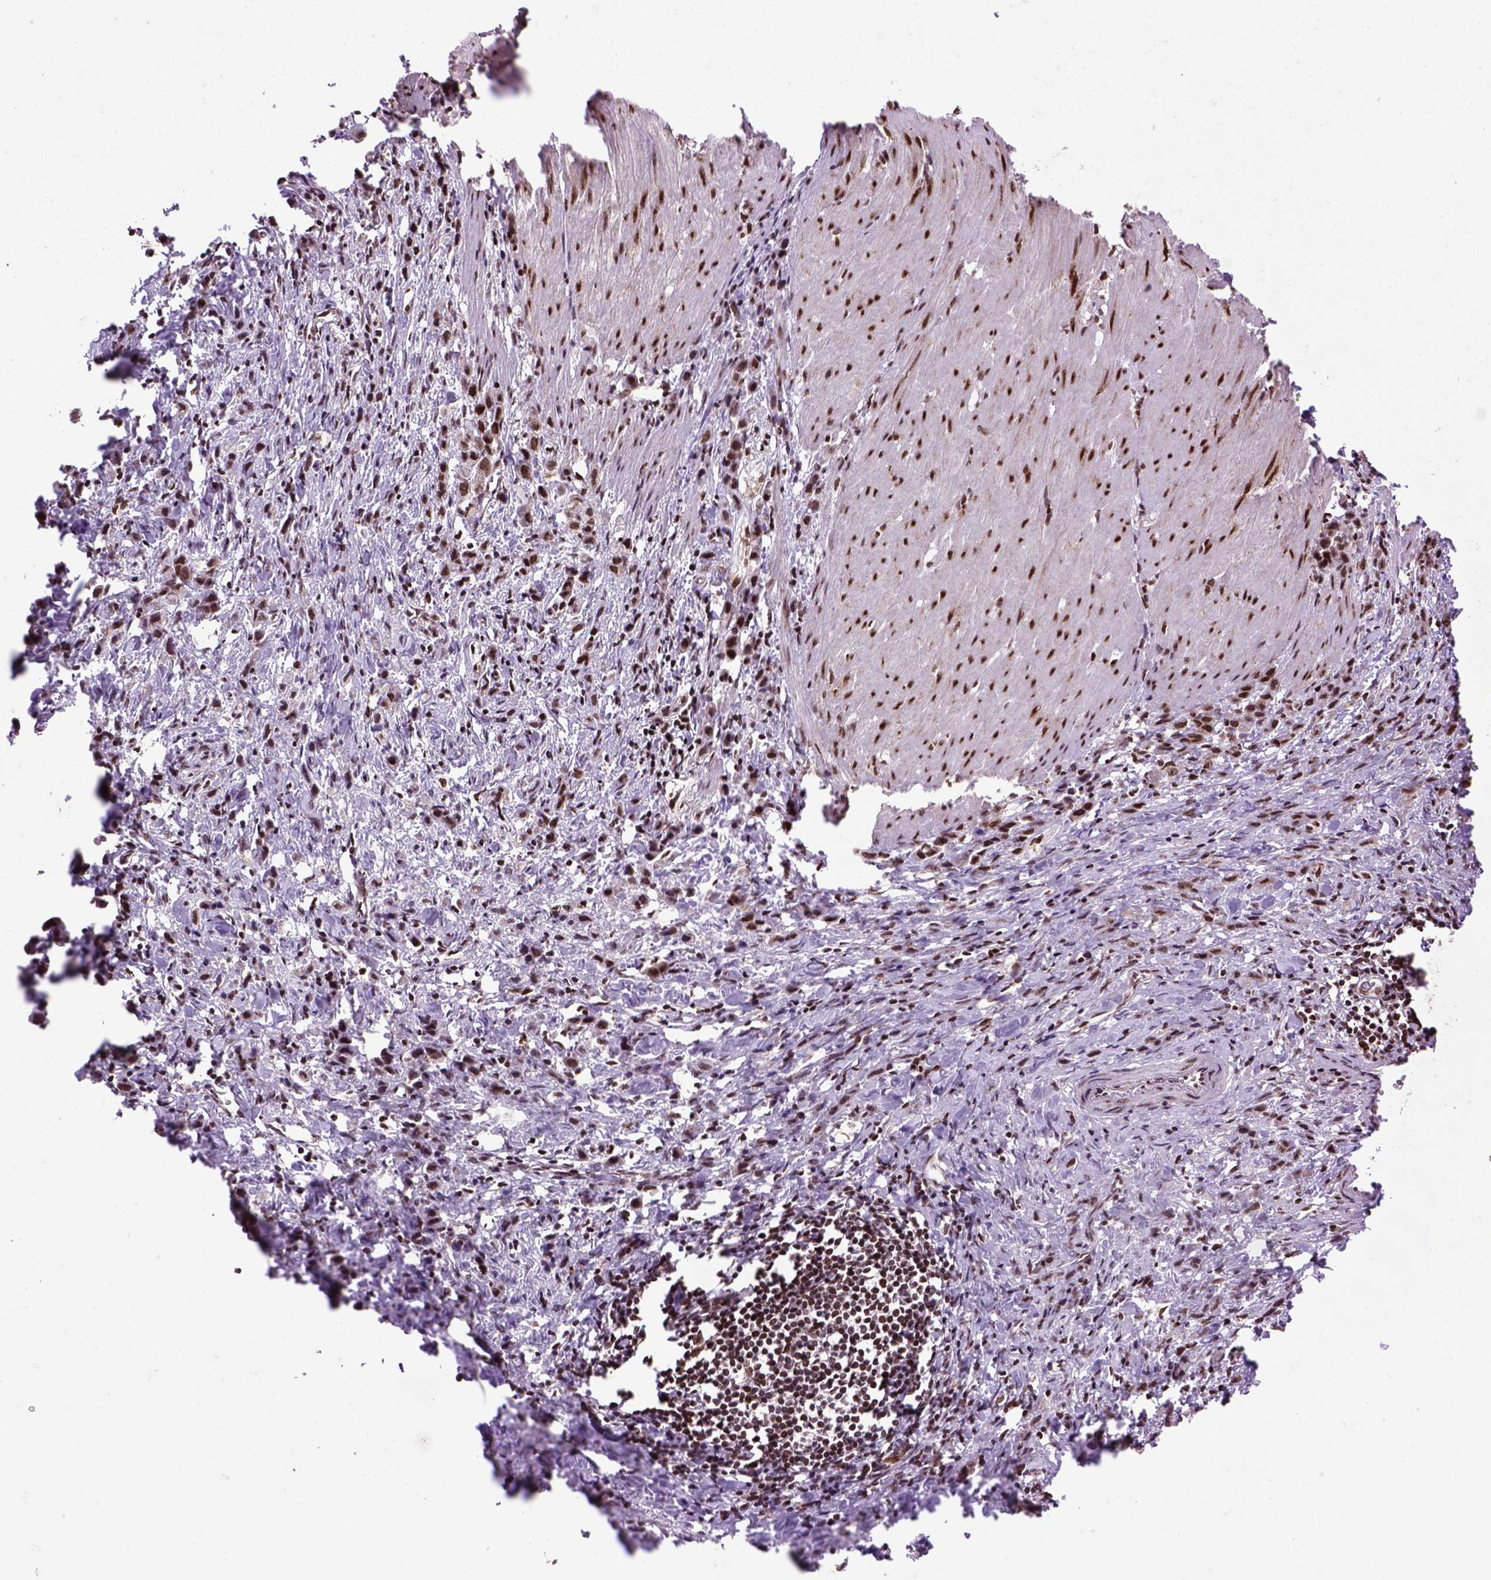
{"staining": {"intensity": "strong", "quantity": ">75%", "location": "nuclear"}, "tissue": "stomach cancer", "cell_type": "Tumor cells", "image_type": "cancer", "snomed": [{"axis": "morphology", "description": "Adenocarcinoma, NOS"}, {"axis": "topography", "description": "Stomach"}], "caption": "A brown stain highlights strong nuclear positivity of a protein in stomach cancer (adenocarcinoma) tumor cells.", "gene": "CELF1", "patient": {"sex": "male", "age": 47}}